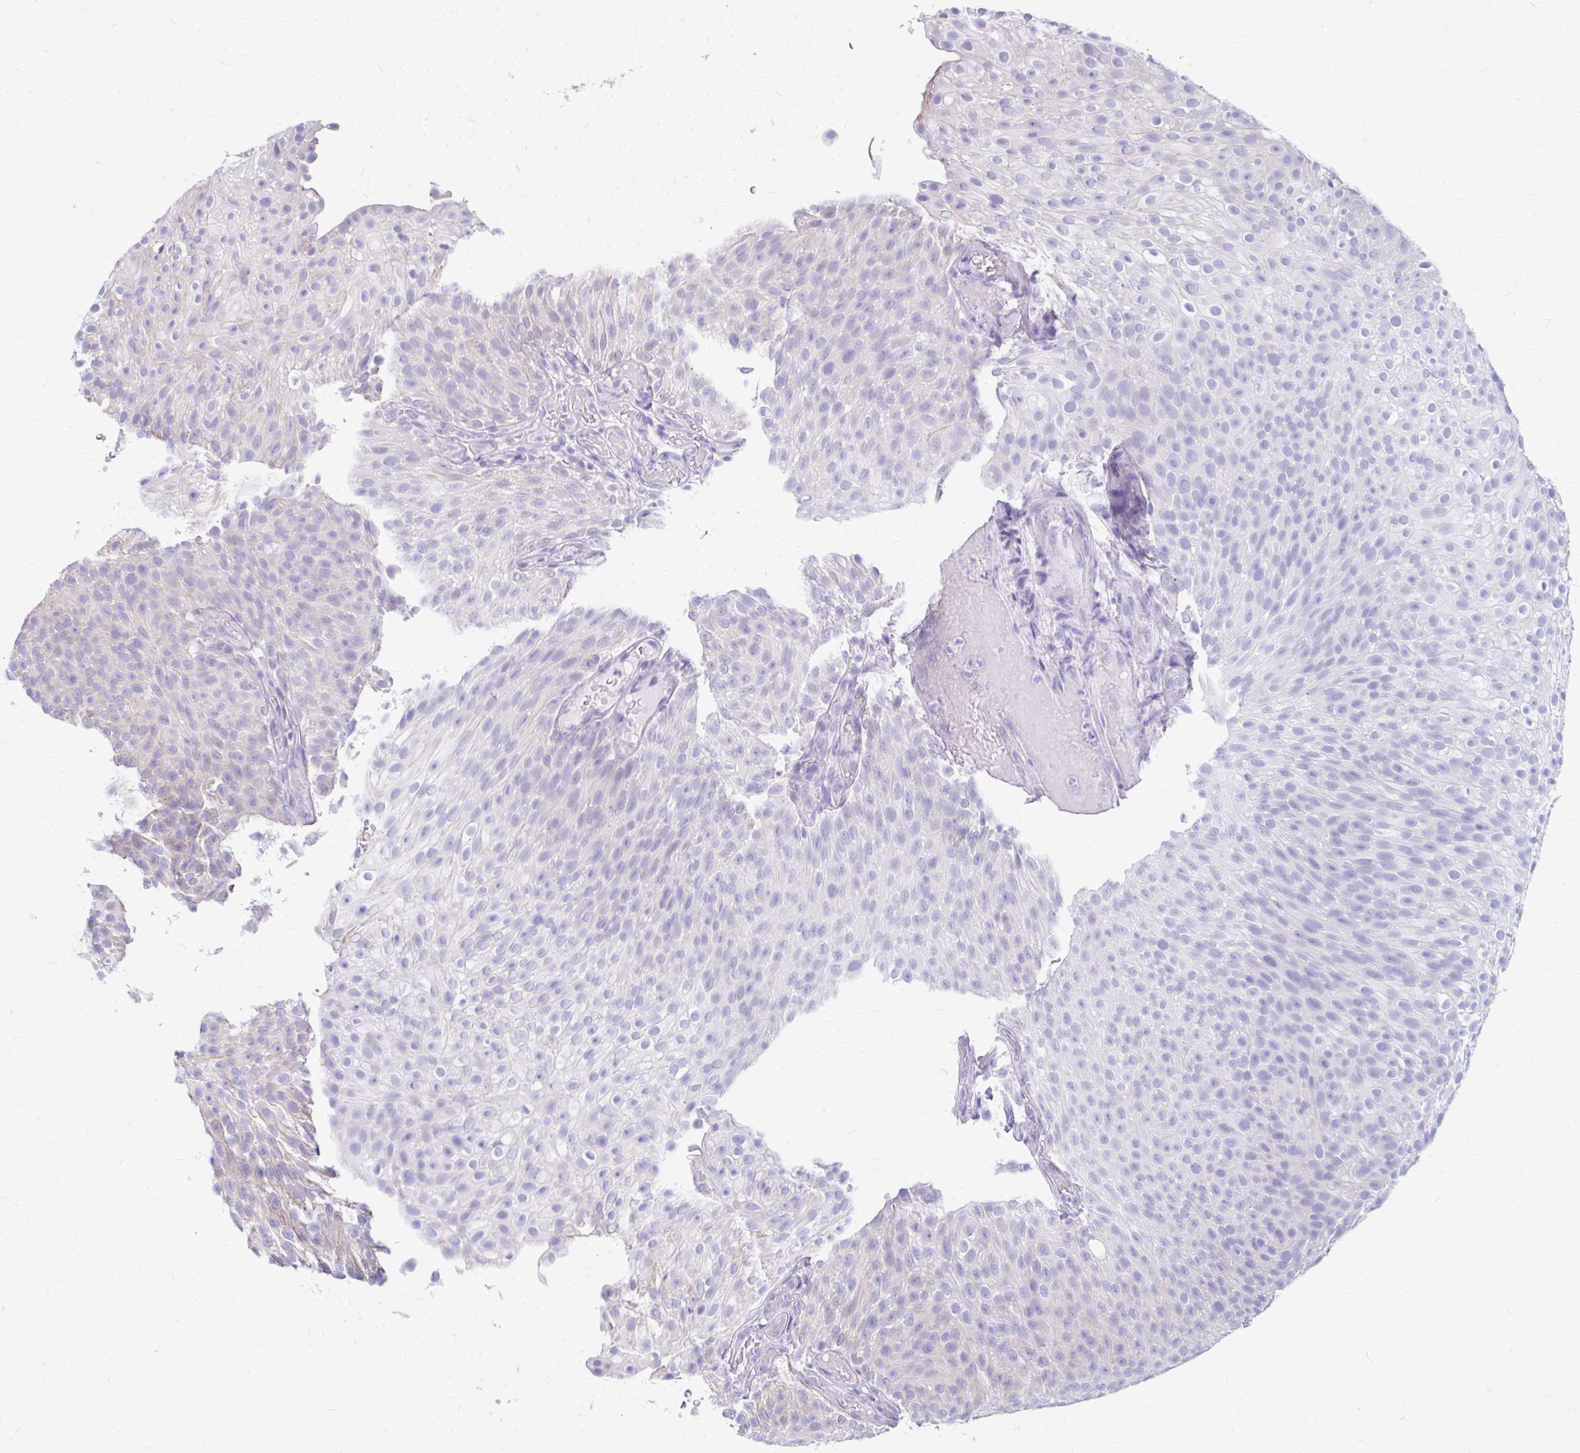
{"staining": {"intensity": "weak", "quantity": "<25%", "location": "cytoplasmic/membranous"}, "tissue": "urothelial cancer", "cell_type": "Tumor cells", "image_type": "cancer", "snomed": [{"axis": "morphology", "description": "Urothelial carcinoma, Low grade"}, {"axis": "topography", "description": "Urinary bladder"}], "caption": "Immunohistochemistry histopathology image of urothelial cancer stained for a protein (brown), which reveals no expression in tumor cells.", "gene": "RGS16", "patient": {"sex": "male", "age": 78}}